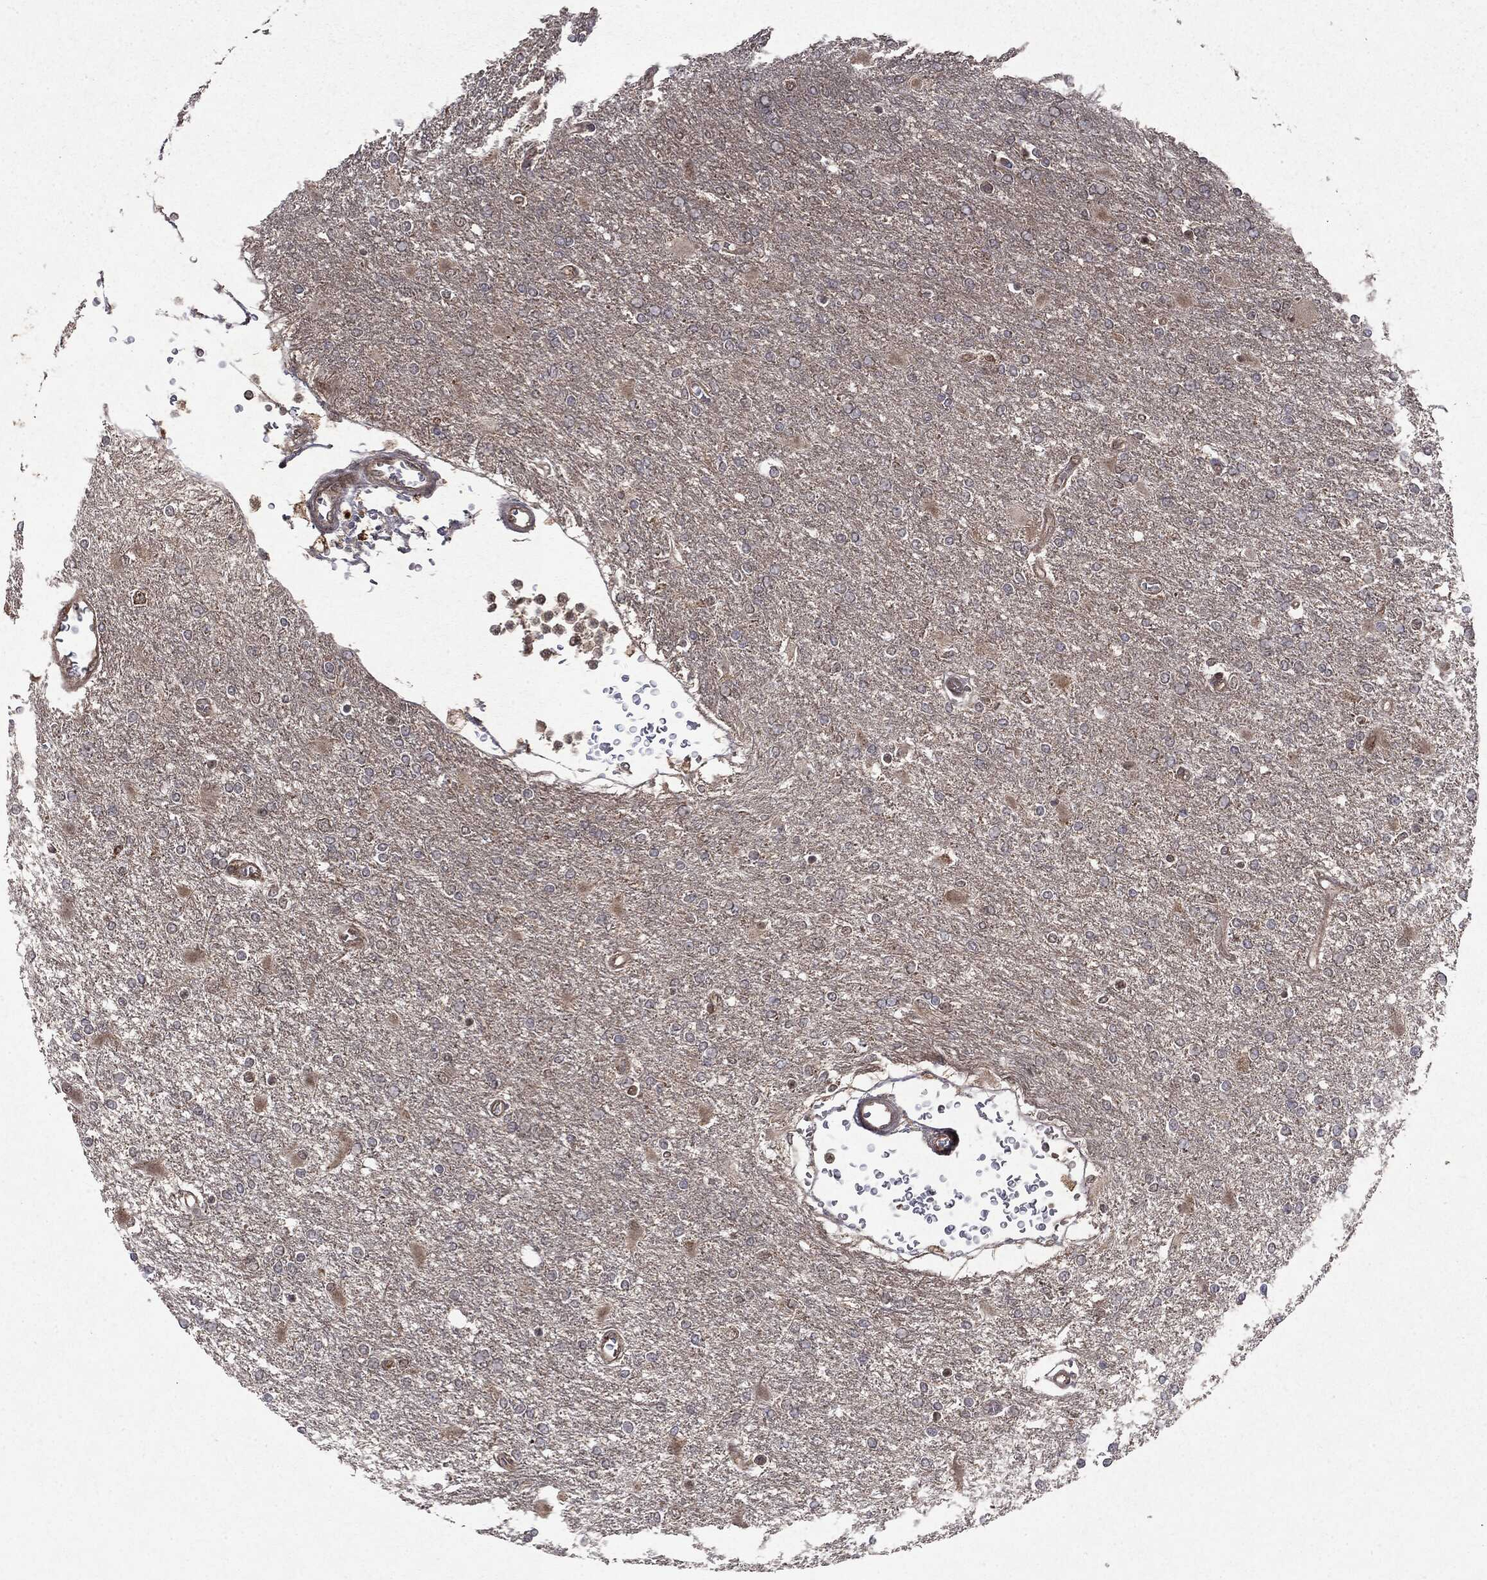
{"staining": {"intensity": "negative", "quantity": "none", "location": "none"}, "tissue": "glioma", "cell_type": "Tumor cells", "image_type": "cancer", "snomed": [{"axis": "morphology", "description": "Glioma, malignant, High grade"}, {"axis": "topography", "description": "Cerebral cortex"}], "caption": "An IHC micrograph of glioma is shown. There is no staining in tumor cells of glioma. (Stains: DAB (3,3'-diaminobenzidine) IHC with hematoxylin counter stain, Microscopy: brightfield microscopy at high magnification).", "gene": "OTUB1", "patient": {"sex": "male", "age": 79}}